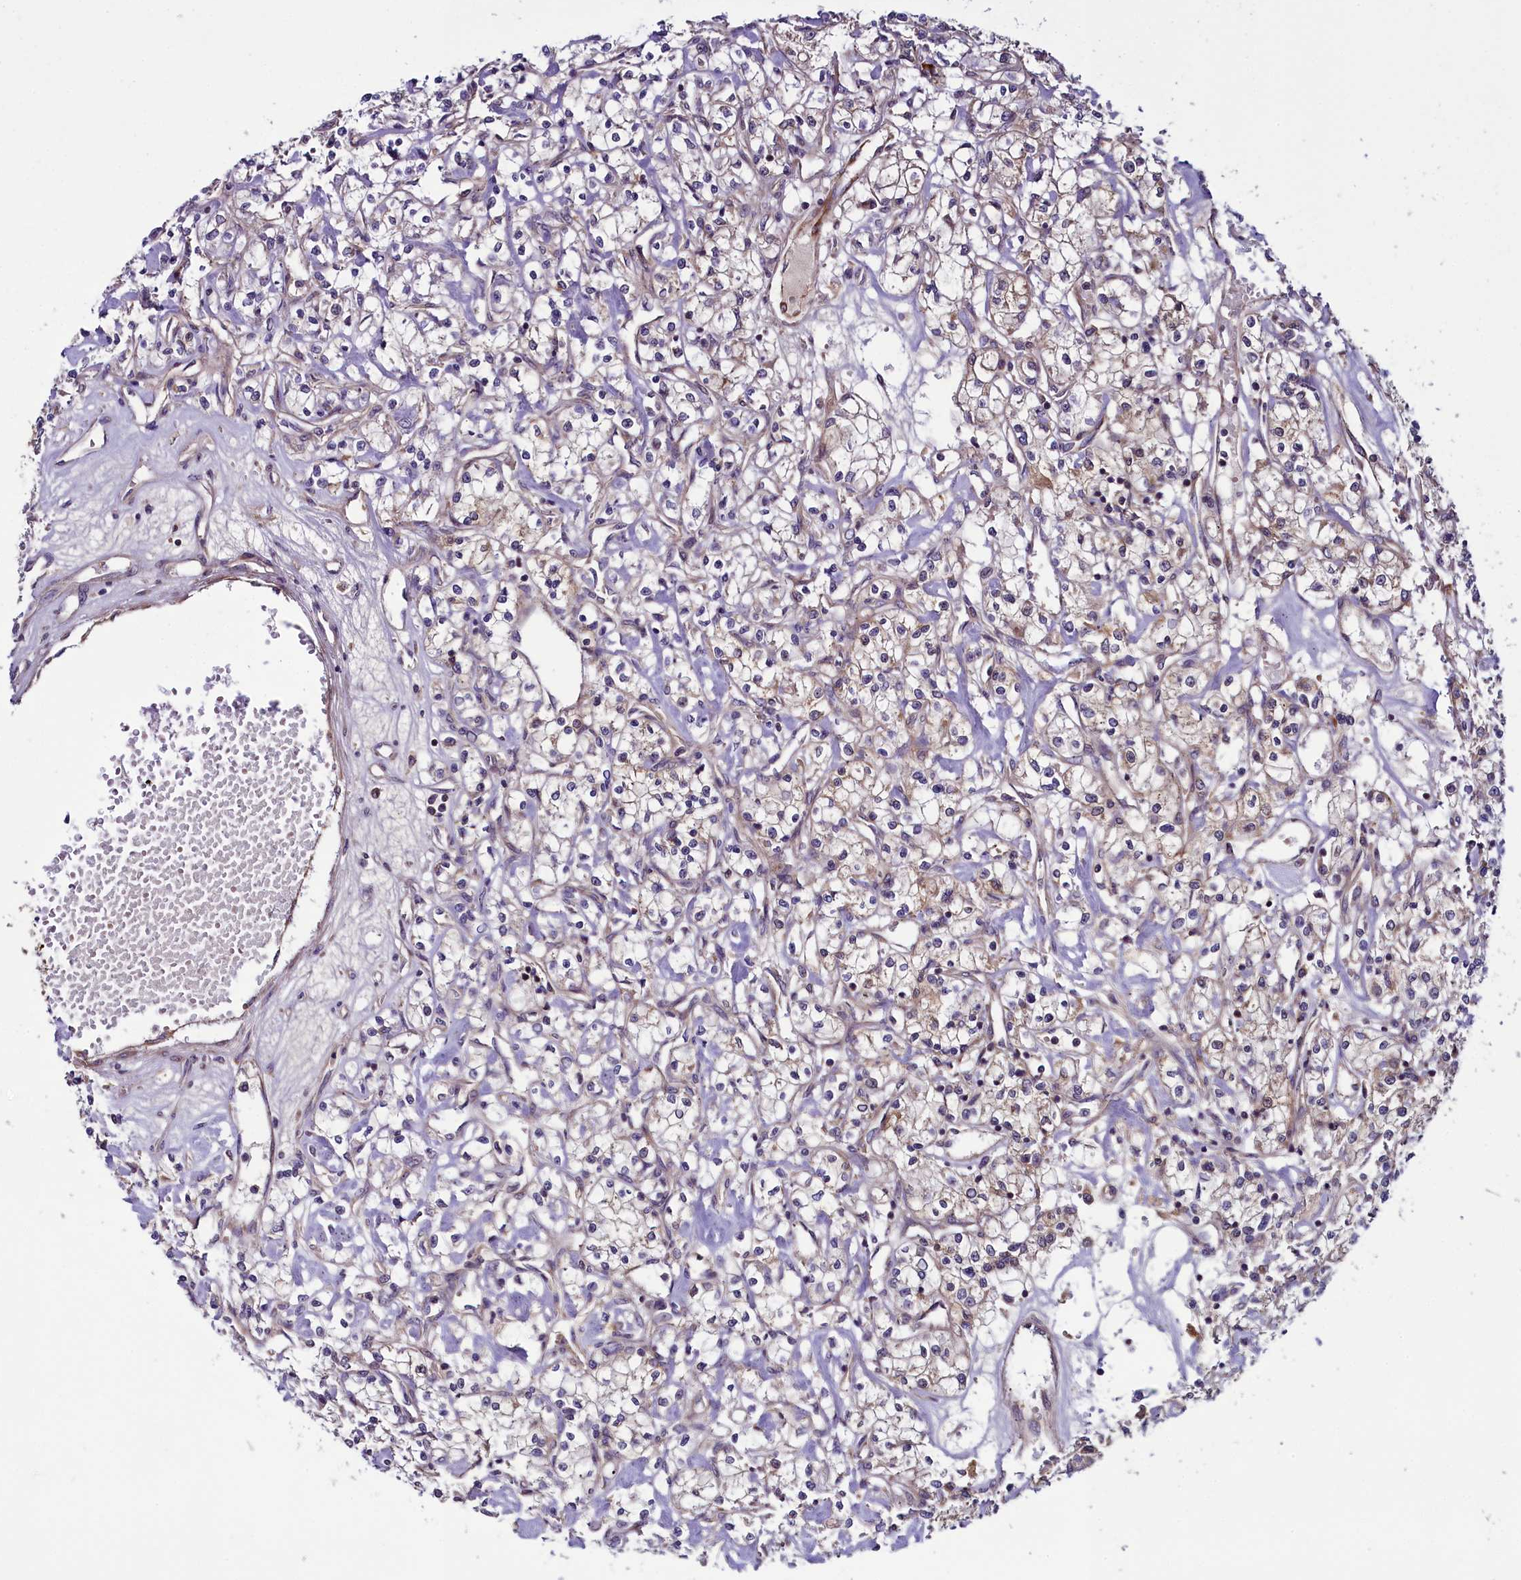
{"staining": {"intensity": "moderate", "quantity": "<25%", "location": "cytoplasmic/membranous"}, "tissue": "renal cancer", "cell_type": "Tumor cells", "image_type": "cancer", "snomed": [{"axis": "morphology", "description": "Adenocarcinoma, NOS"}, {"axis": "topography", "description": "Kidney"}], "caption": "A histopathology image of human adenocarcinoma (renal) stained for a protein displays moderate cytoplasmic/membranous brown staining in tumor cells.", "gene": "RPUSD2", "patient": {"sex": "female", "age": 59}}